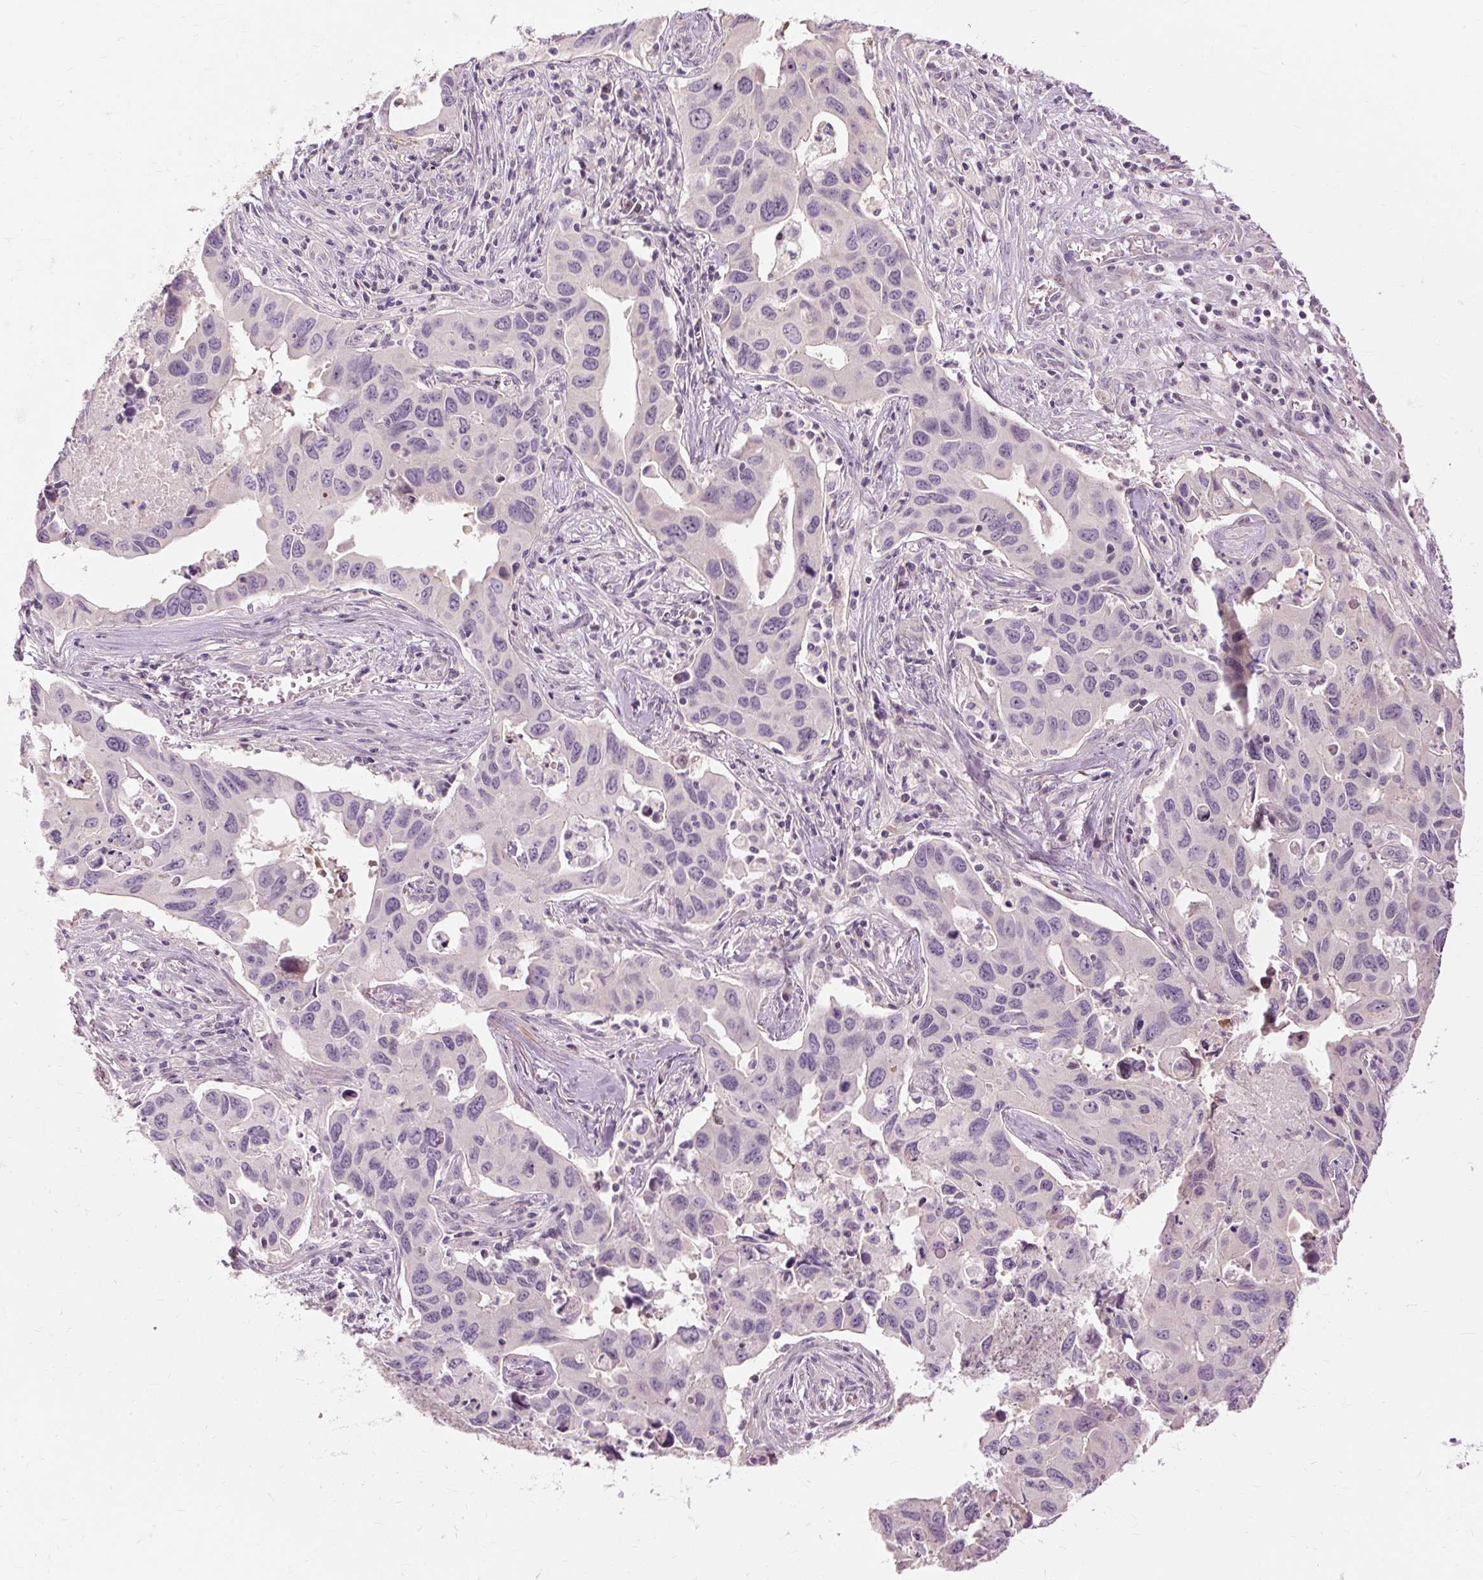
{"staining": {"intensity": "negative", "quantity": "none", "location": "none"}, "tissue": "lung cancer", "cell_type": "Tumor cells", "image_type": "cancer", "snomed": [{"axis": "morphology", "description": "Adenocarcinoma, NOS"}, {"axis": "topography", "description": "Lung"}], "caption": "Immunohistochemistry micrograph of lung adenocarcinoma stained for a protein (brown), which shows no expression in tumor cells. The staining was performed using DAB (3,3'-diaminobenzidine) to visualize the protein expression in brown, while the nuclei were stained in blue with hematoxylin (Magnification: 20x).", "gene": "CAPN3", "patient": {"sex": "male", "age": 64}}